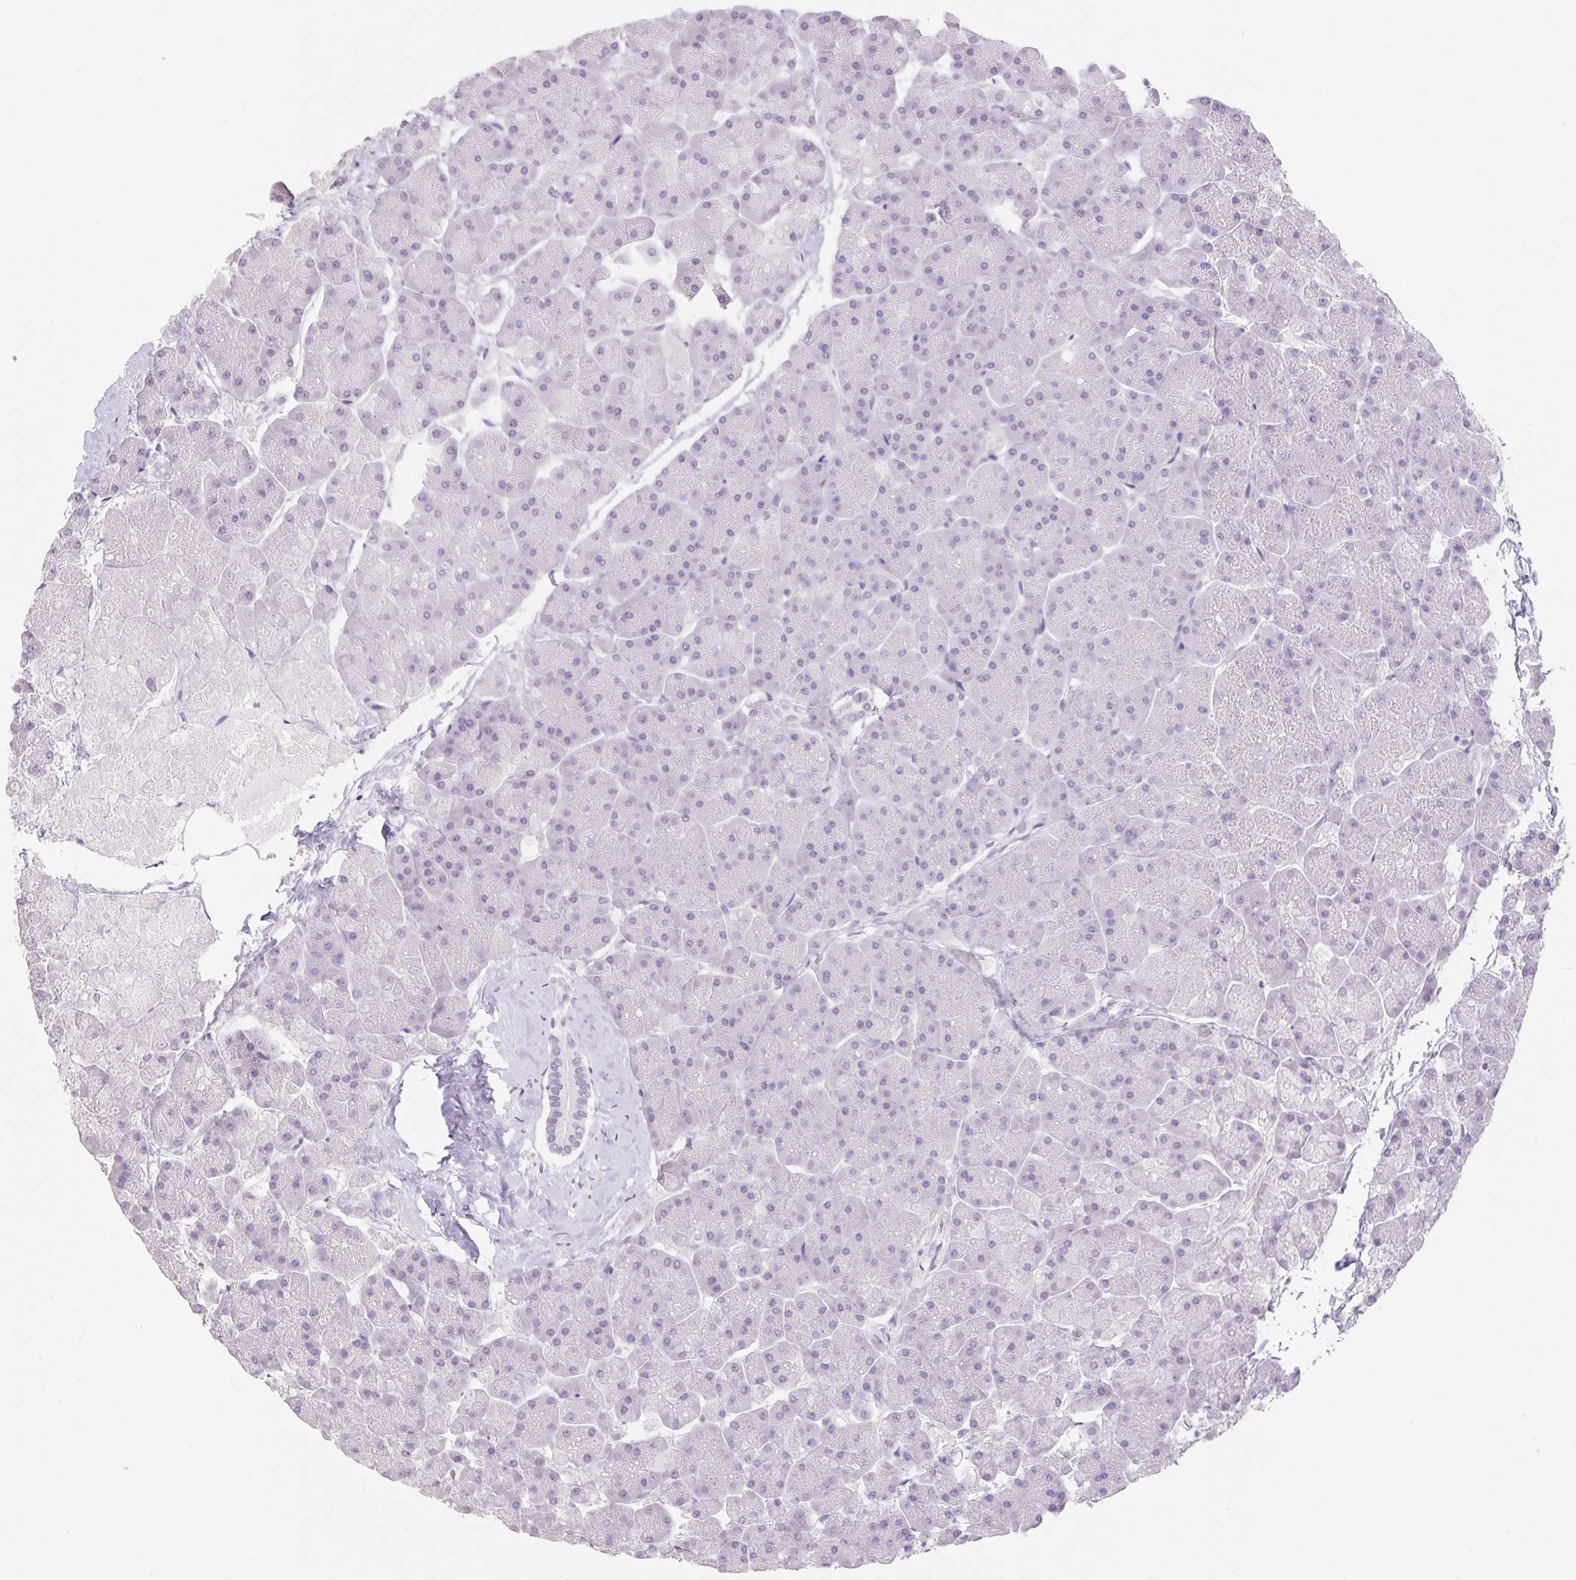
{"staining": {"intensity": "negative", "quantity": "none", "location": "none"}, "tissue": "pancreas", "cell_type": "Exocrine glandular cells", "image_type": "normal", "snomed": [{"axis": "morphology", "description": "Normal tissue, NOS"}, {"axis": "topography", "description": "Pancreas"}, {"axis": "topography", "description": "Peripheral nerve tissue"}], "caption": "A photomicrograph of human pancreas is negative for staining in exocrine glandular cells. (DAB IHC visualized using brightfield microscopy, high magnification).", "gene": "HCRTR2", "patient": {"sex": "male", "age": 54}}